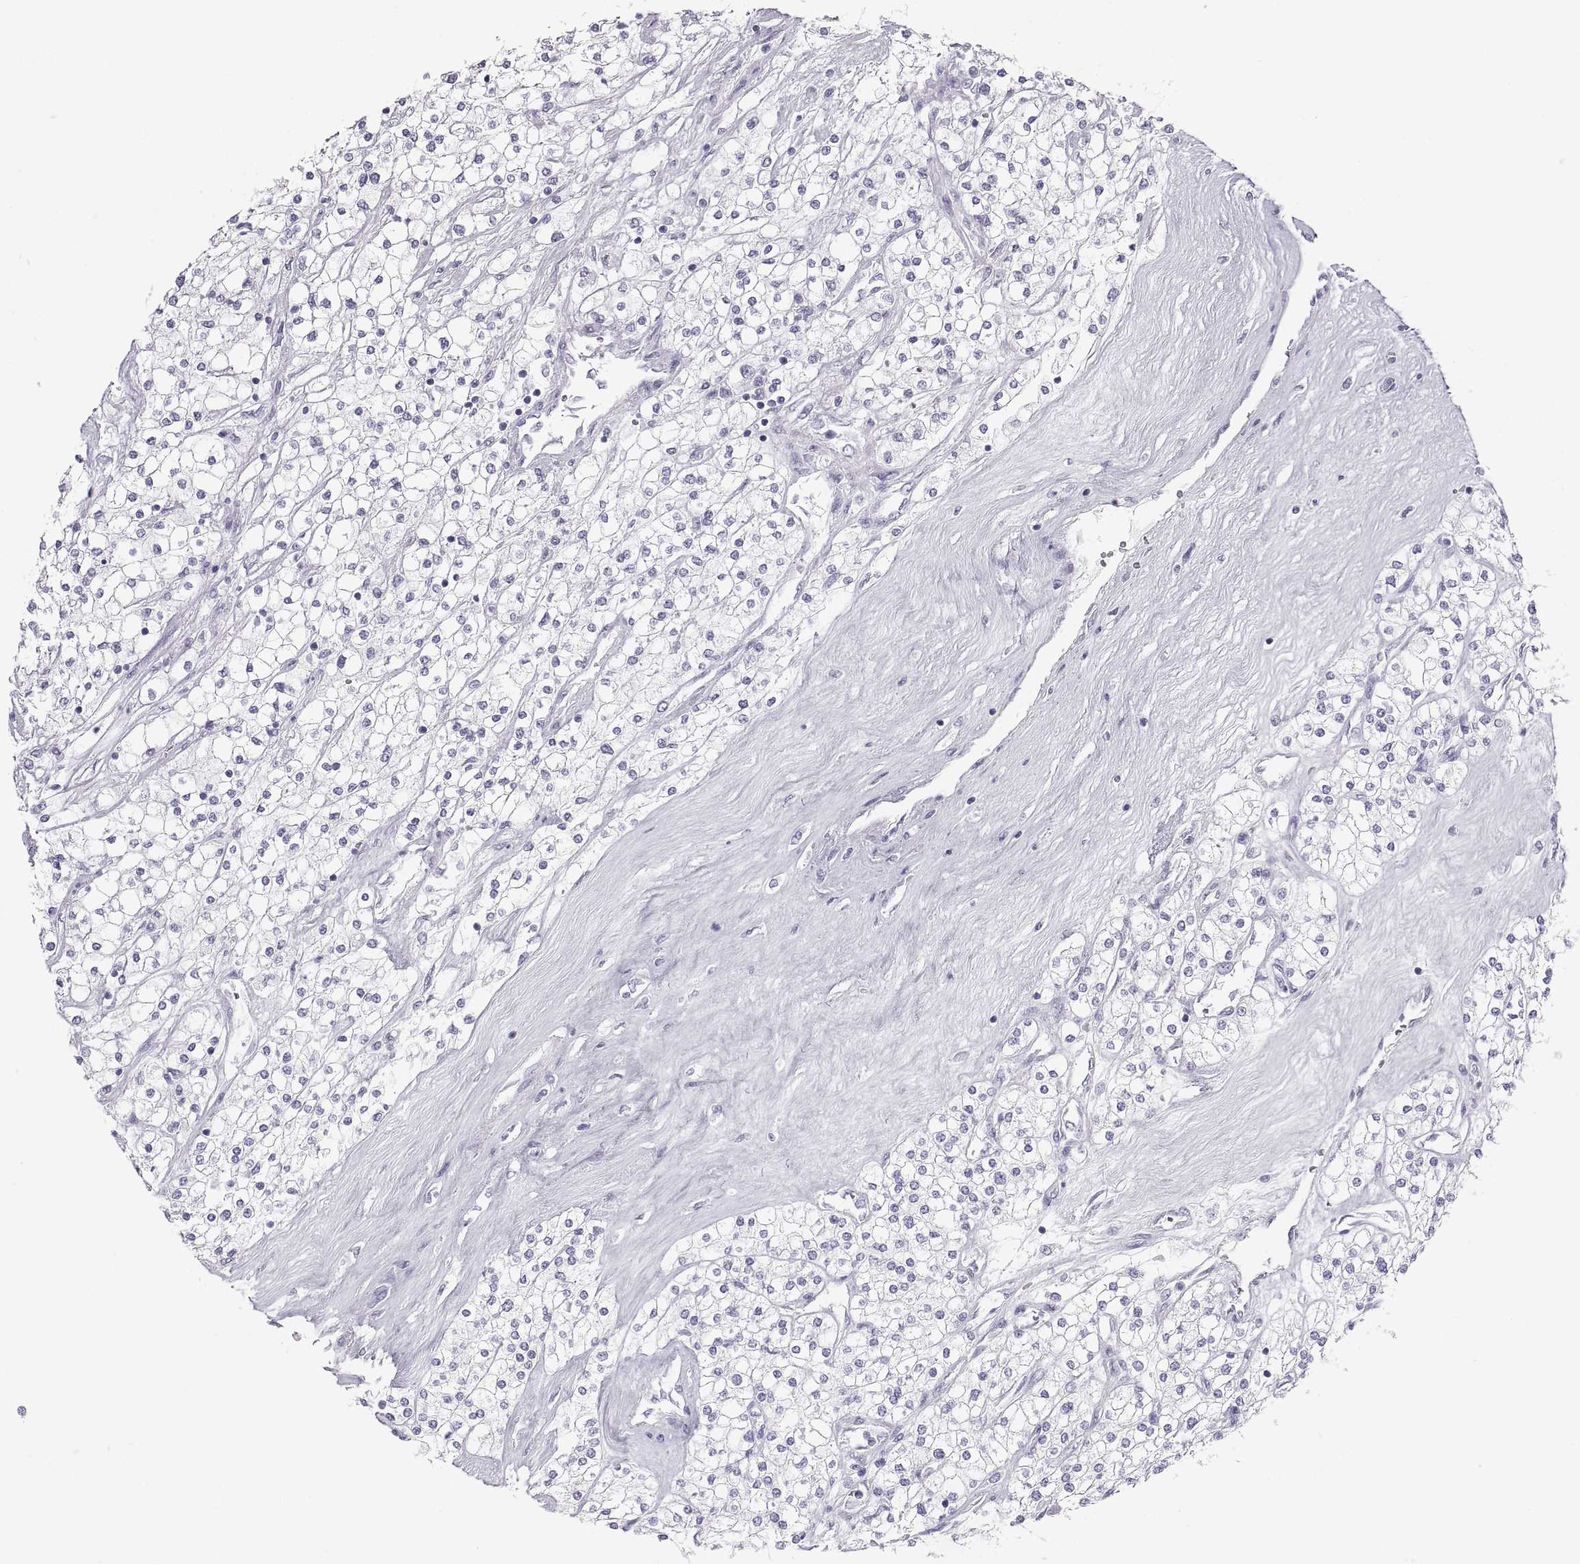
{"staining": {"intensity": "negative", "quantity": "none", "location": "none"}, "tissue": "renal cancer", "cell_type": "Tumor cells", "image_type": "cancer", "snomed": [{"axis": "morphology", "description": "Adenocarcinoma, NOS"}, {"axis": "topography", "description": "Kidney"}], "caption": "The immunohistochemistry micrograph has no significant expression in tumor cells of renal cancer tissue. The staining is performed using DAB brown chromogen with nuclei counter-stained in using hematoxylin.", "gene": "SEMG1", "patient": {"sex": "male", "age": 80}}